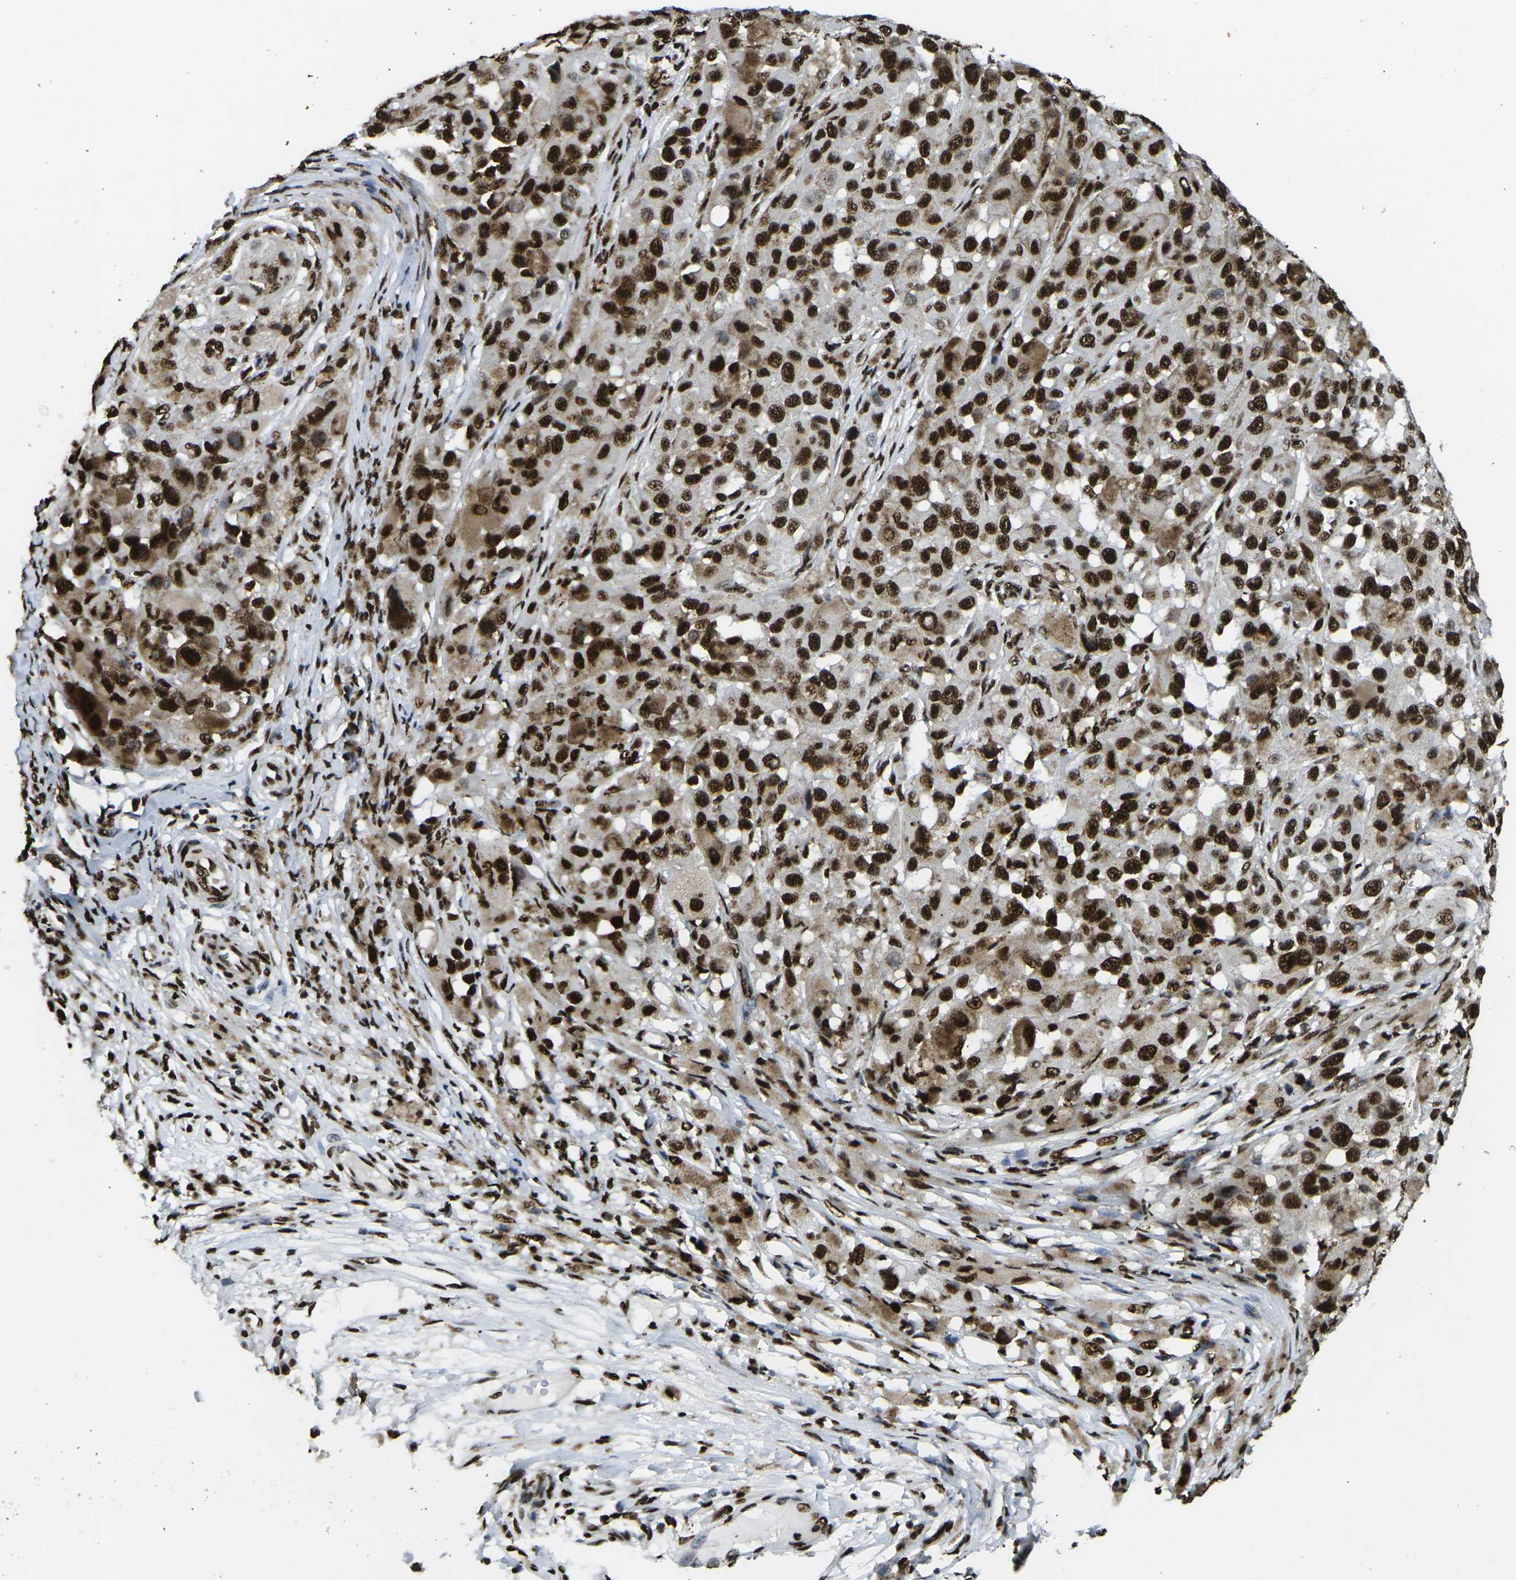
{"staining": {"intensity": "strong", "quantity": ">75%", "location": "nuclear"}, "tissue": "melanoma", "cell_type": "Tumor cells", "image_type": "cancer", "snomed": [{"axis": "morphology", "description": "Malignant melanoma, NOS"}, {"axis": "topography", "description": "Skin"}], "caption": "Malignant melanoma tissue reveals strong nuclear staining in approximately >75% of tumor cells", "gene": "SMARCC1", "patient": {"sex": "female", "age": 46}}